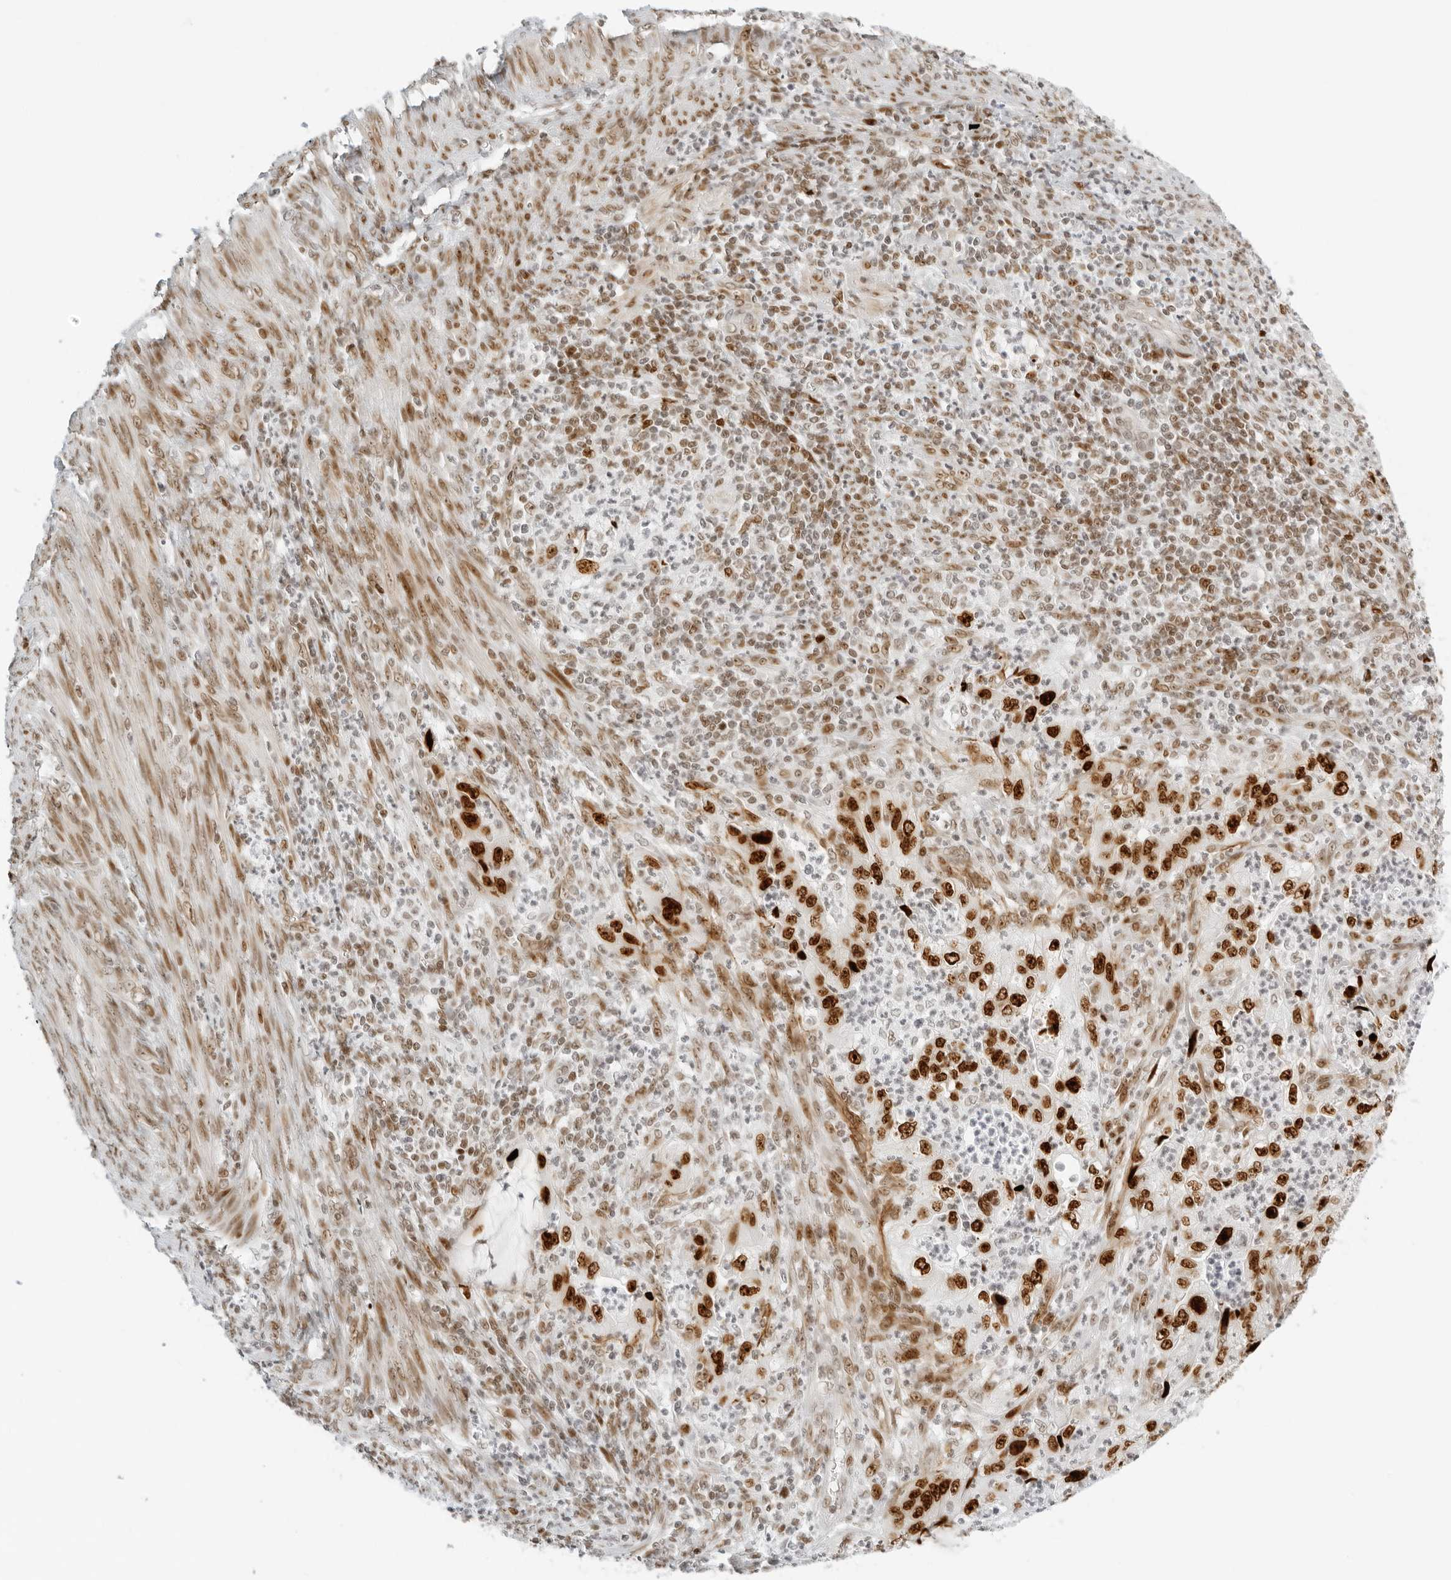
{"staining": {"intensity": "strong", "quantity": ">75%", "location": "nuclear"}, "tissue": "endometrial cancer", "cell_type": "Tumor cells", "image_type": "cancer", "snomed": [{"axis": "morphology", "description": "Adenocarcinoma, NOS"}, {"axis": "topography", "description": "Endometrium"}], "caption": "Immunohistochemistry (IHC) of endometrial adenocarcinoma displays high levels of strong nuclear expression in about >75% of tumor cells.", "gene": "RCC1", "patient": {"sex": "female", "age": 51}}